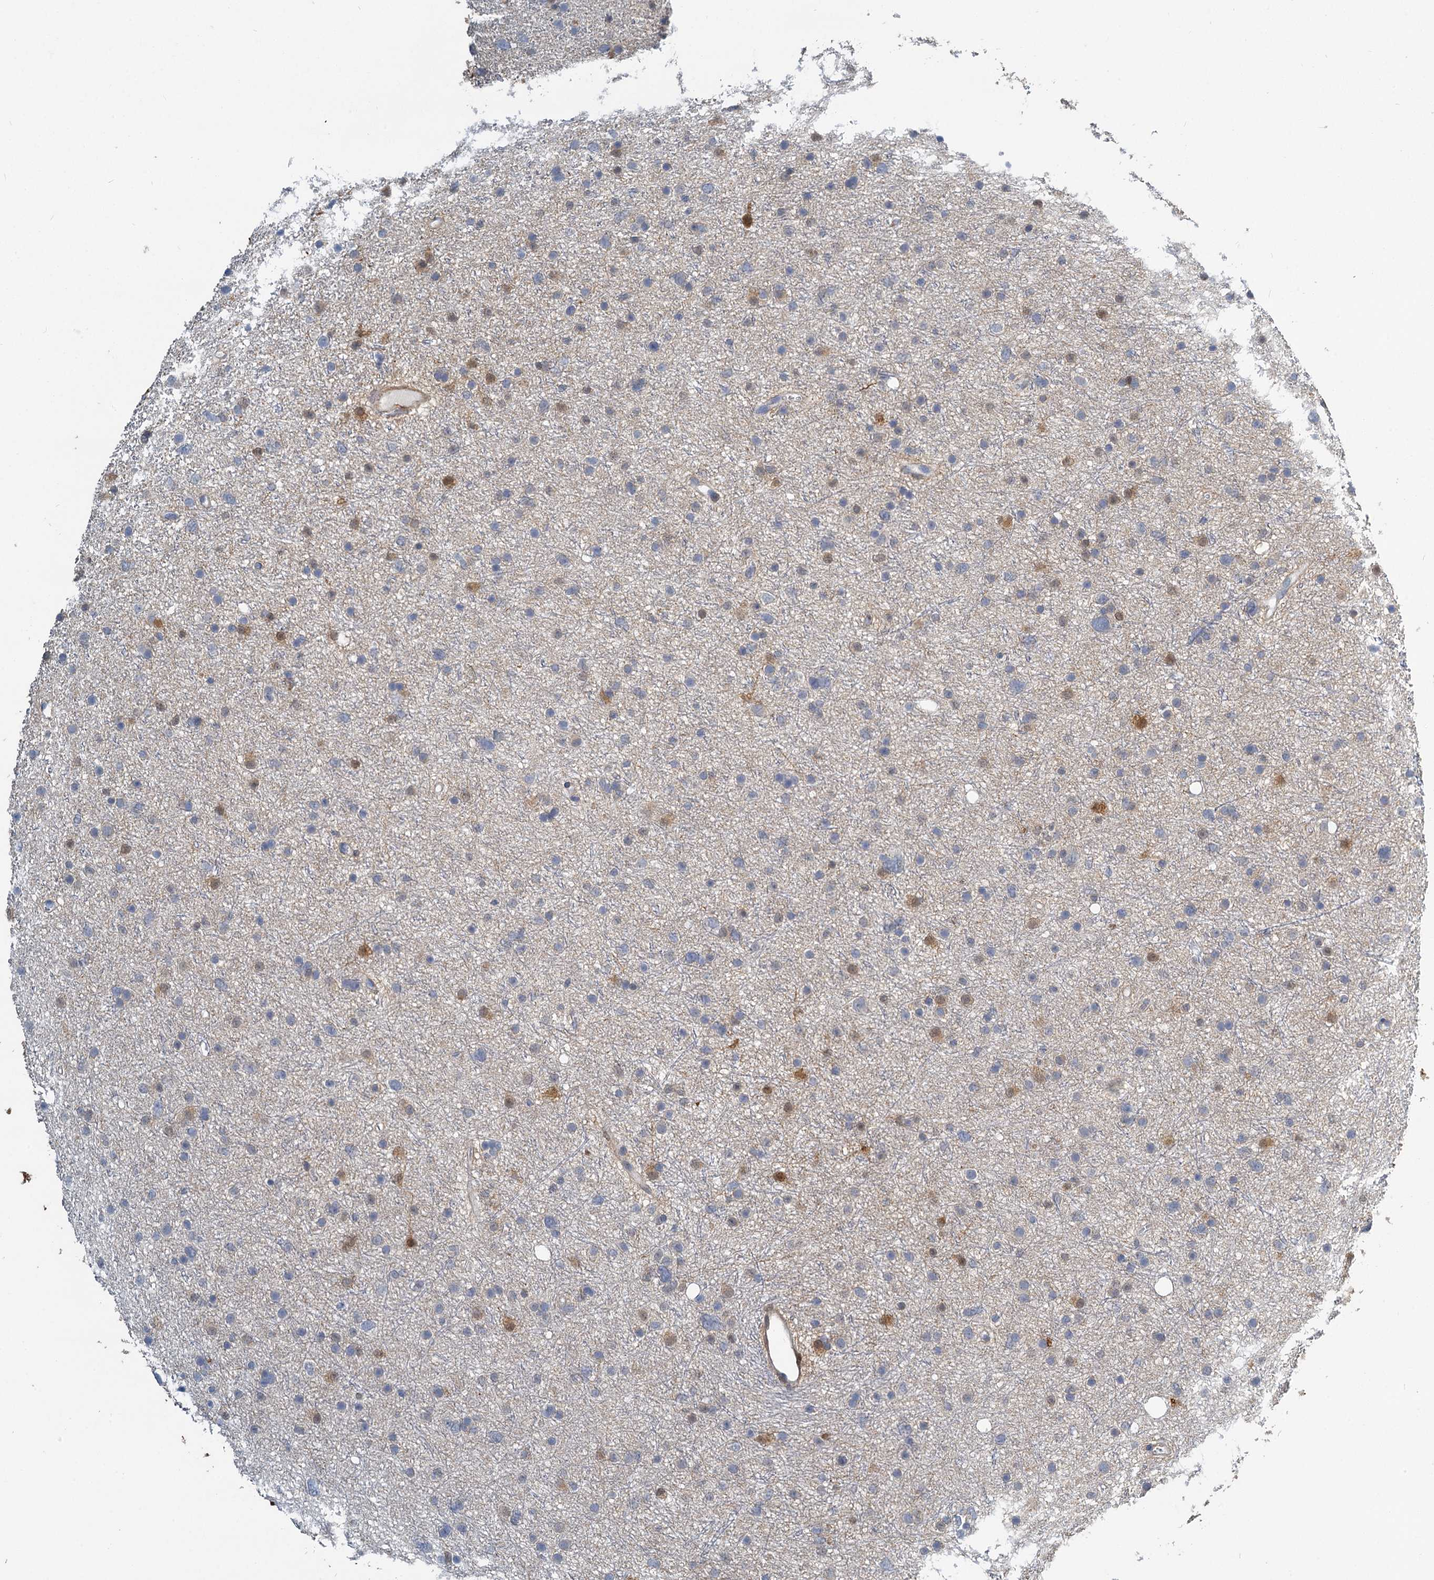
{"staining": {"intensity": "weak", "quantity": "<25%", "location": "cytoplasmic/membranous,nuclear"}, "tissue": "glioma", "cell_type": "Tumor cells", "image_type": "cancer", "snomed": [{"axis": "morphology", "description": "Glioma, malignant, Low grade"}, {"axis": "topography", "description": "Cerebral cortex"}], "caption": "High magnification brightfield microscopy of glioma stained with DAB (brown) and counterstained with hematoxylin (blue): tumor cells show no significant staining.", "gene": "S100A6", "patient": {"sex": "female", "age": 39}}